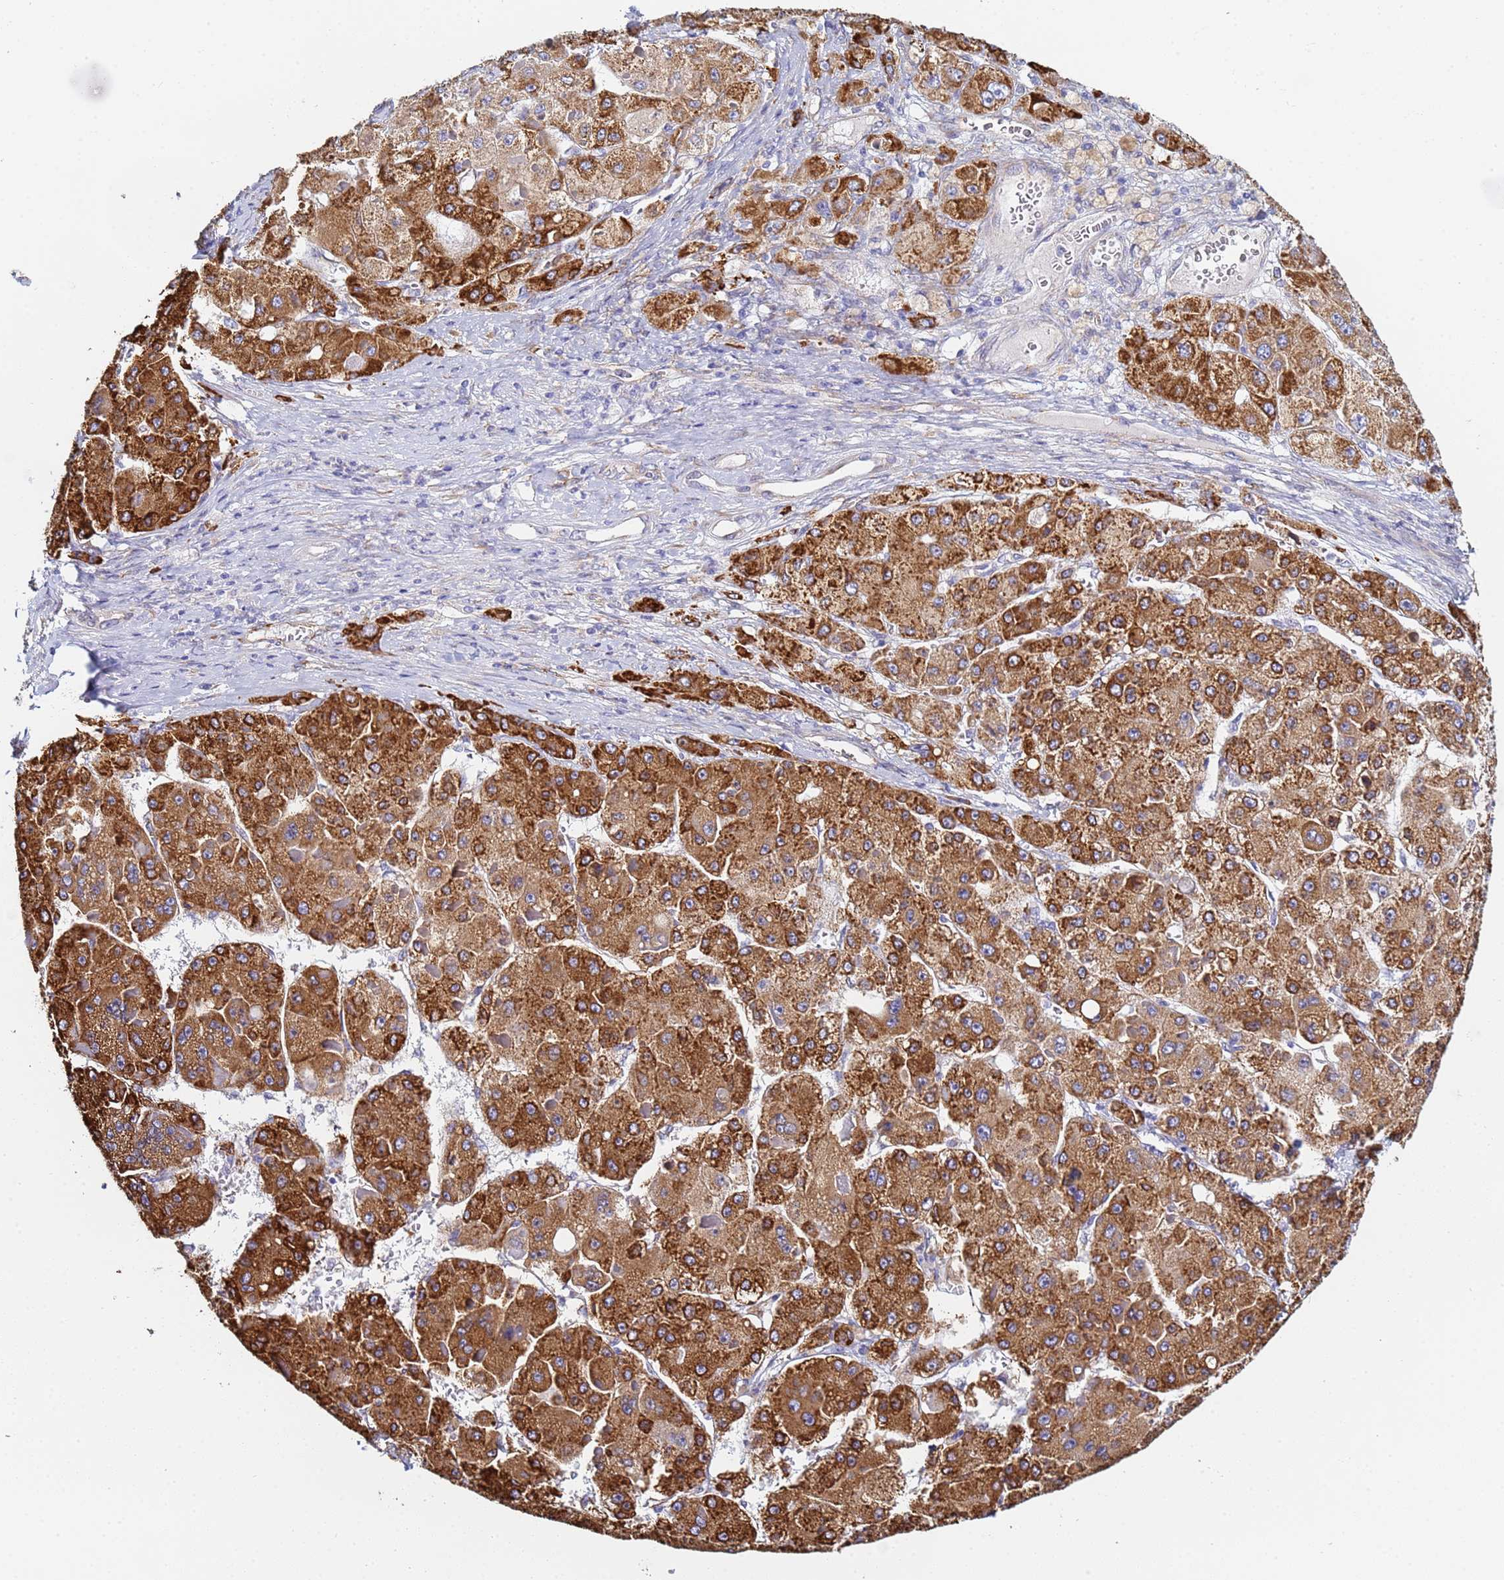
{"staining": {"intensity": "strong", "quantity": "25%-75%", "location": "cytoplasmic/membranous"}, "tissue": "liver cancer", "cell_type": "Tumor cells", "image_type": "cancer", "snomed": [{"axis": "morphology", "description": "Carcinoma, Hepatocellular, NOS"}, {"axis": "topography", "description": "Liver"}], "caption": "Immunohistochemistry (IHC) micrograph of human liver hepatocellular carcinoma stained for a protein (brown), which demonstrates high levels of strong cytoplasmic/membranous expression in about 25%-75% of tumor cells.", "gene": "GDAP2", "patient": {"sex": "female", "age": 73}}